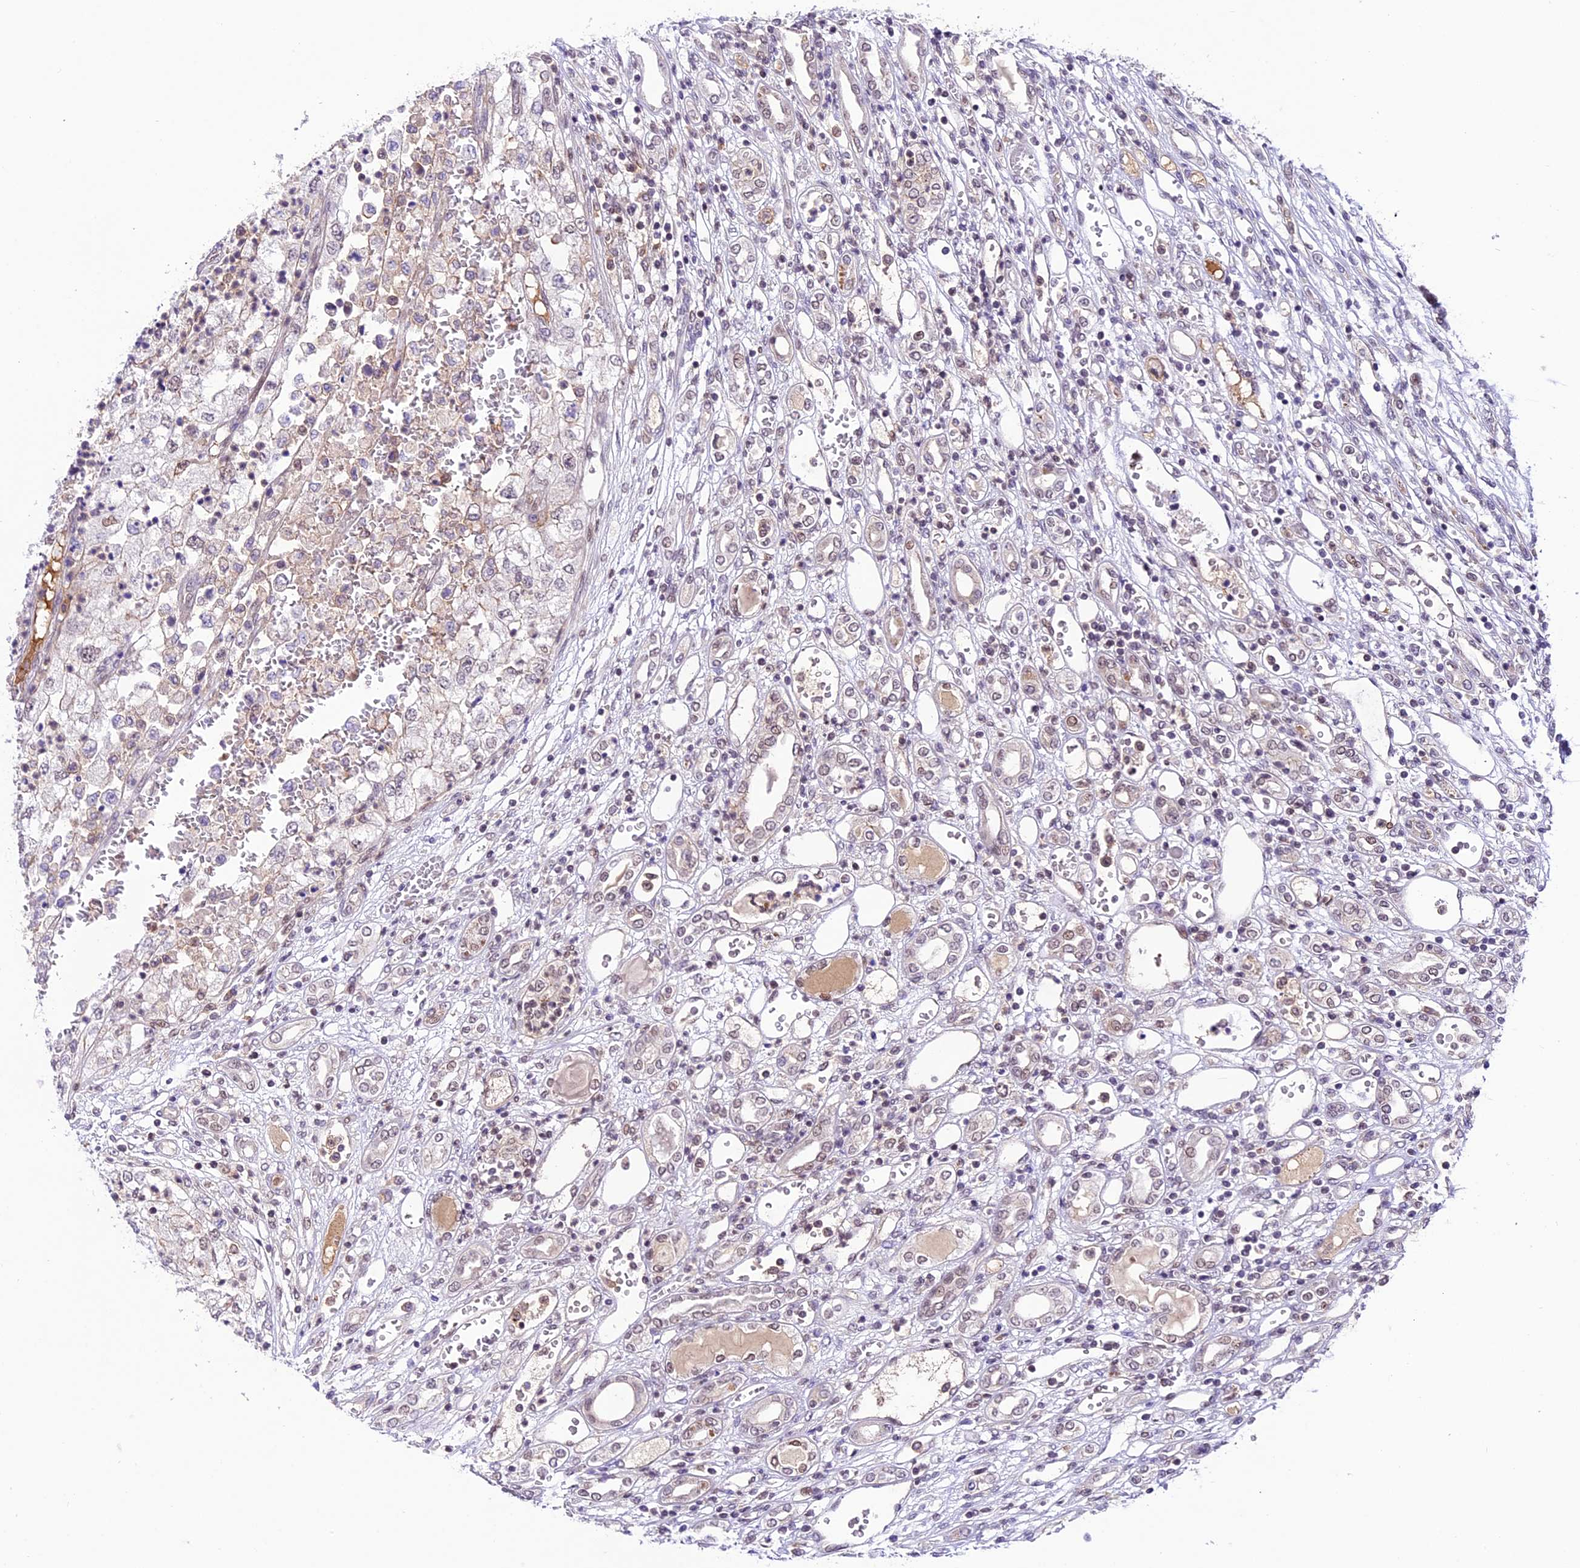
{"staining": {"intensity": "negative", "quantity": "none", "location": "none"}, "tissue": "renal cancer", "cell_type": "Tumor cells", "image_type": "cancer", "snomed": [{"axis": "morphology", "description": "Adenocarcinoma, NOS"}, {"axis": "topography", "description": "Kidney"}], "caption": "IHC image of neoplastic tissue: human renal cancer (adenocarcinoma) stained with DAB shows no significant protein staining in tumor cells.", "gene": "SHKBP1", "patient": {"sex": "female", "age": 54}}